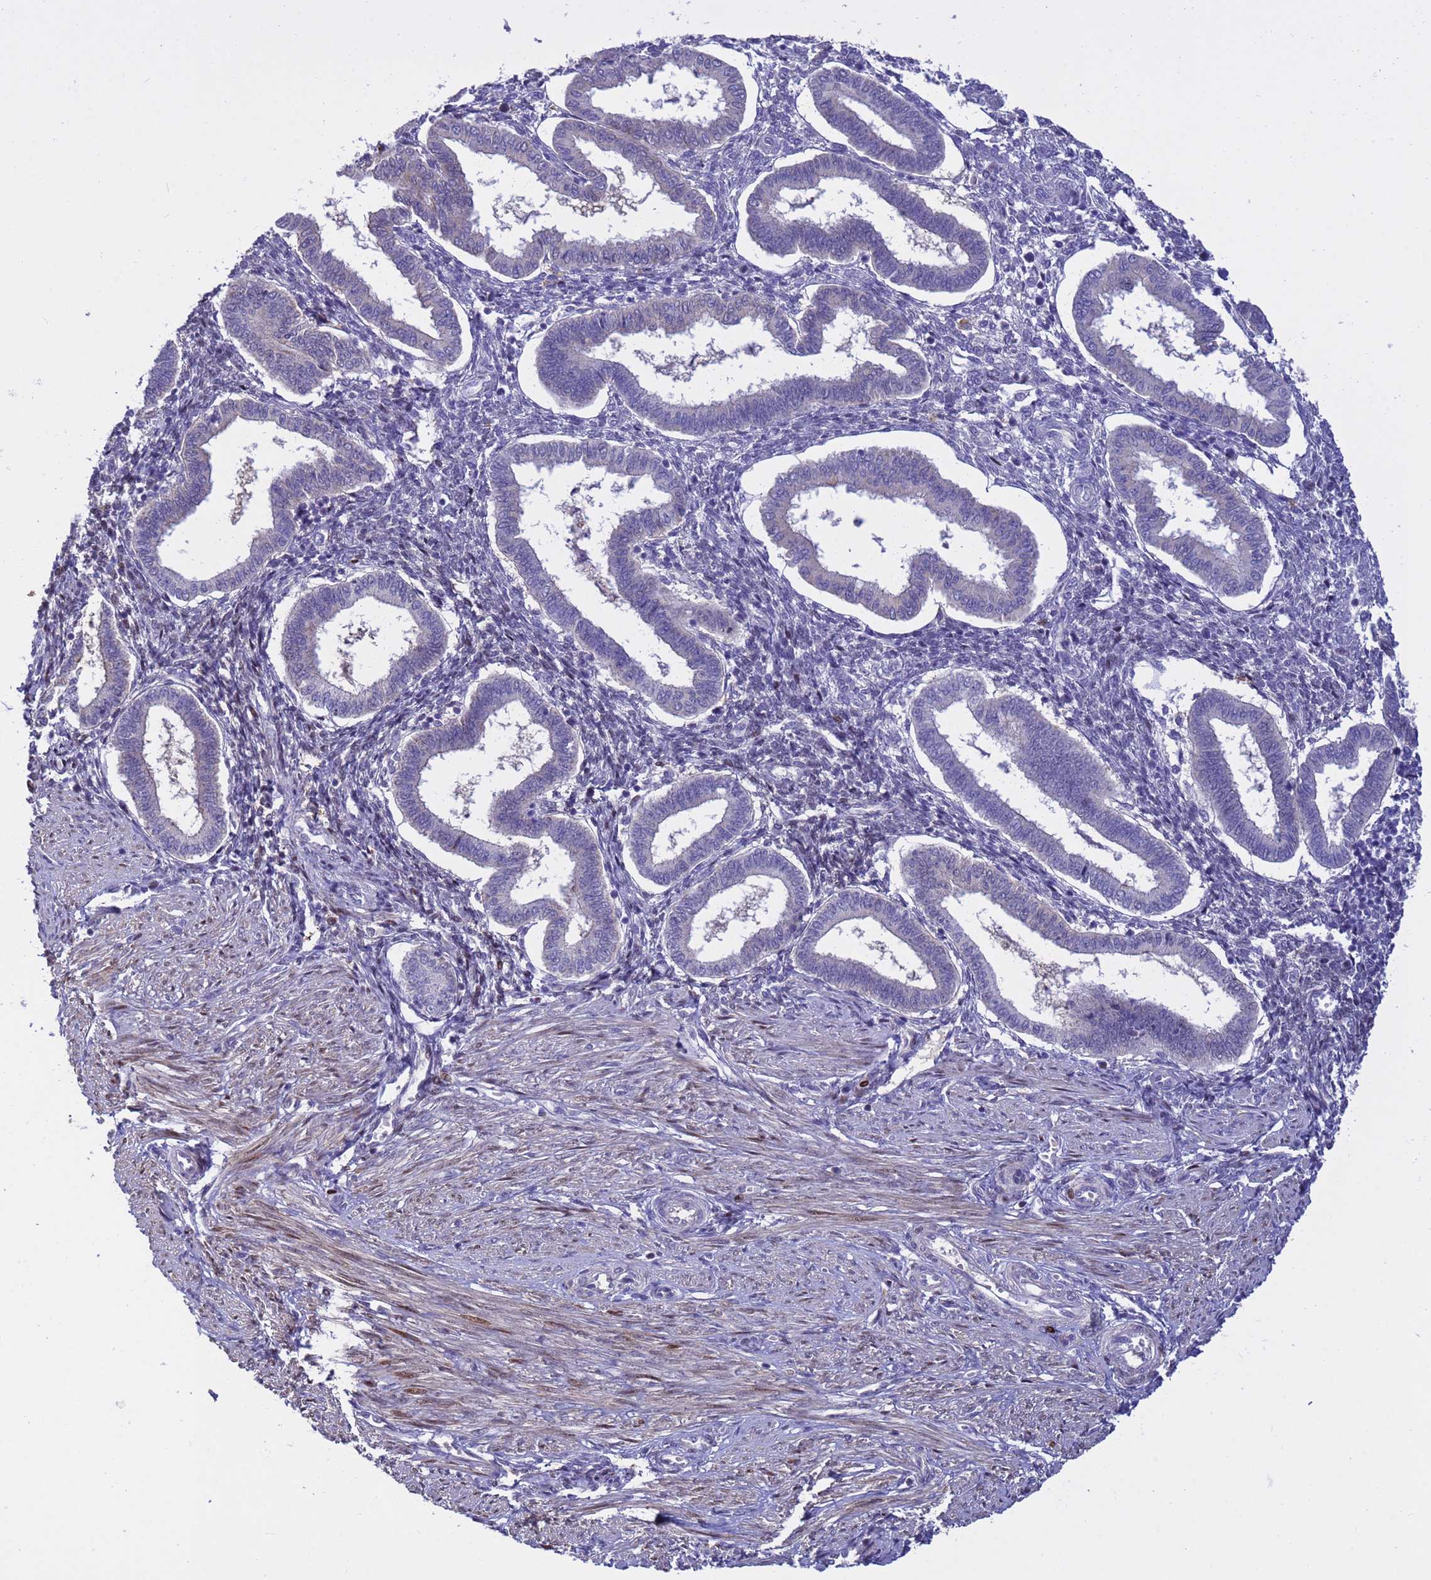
{"staining": {"intensity": "negative", "quantity": "none", "location": "none"}, "tissue": "endometrium", "cell_type": "Cells in endometrial stroma", "image_type": "normal", "snomed": [{"axis": "morphology", "description": "Normal tissue, NOS"}, {"axis": "topography", "description": "Endometrium"}], "caption": "High power microscopy image of an immunohistochemistry (IHC) photomicrograph of normal endometrium, revealing no significant staining in cells in endometrial stroma.", "gene": "TUBGCP3", "patient": {"sex": "female", "age": 24}}